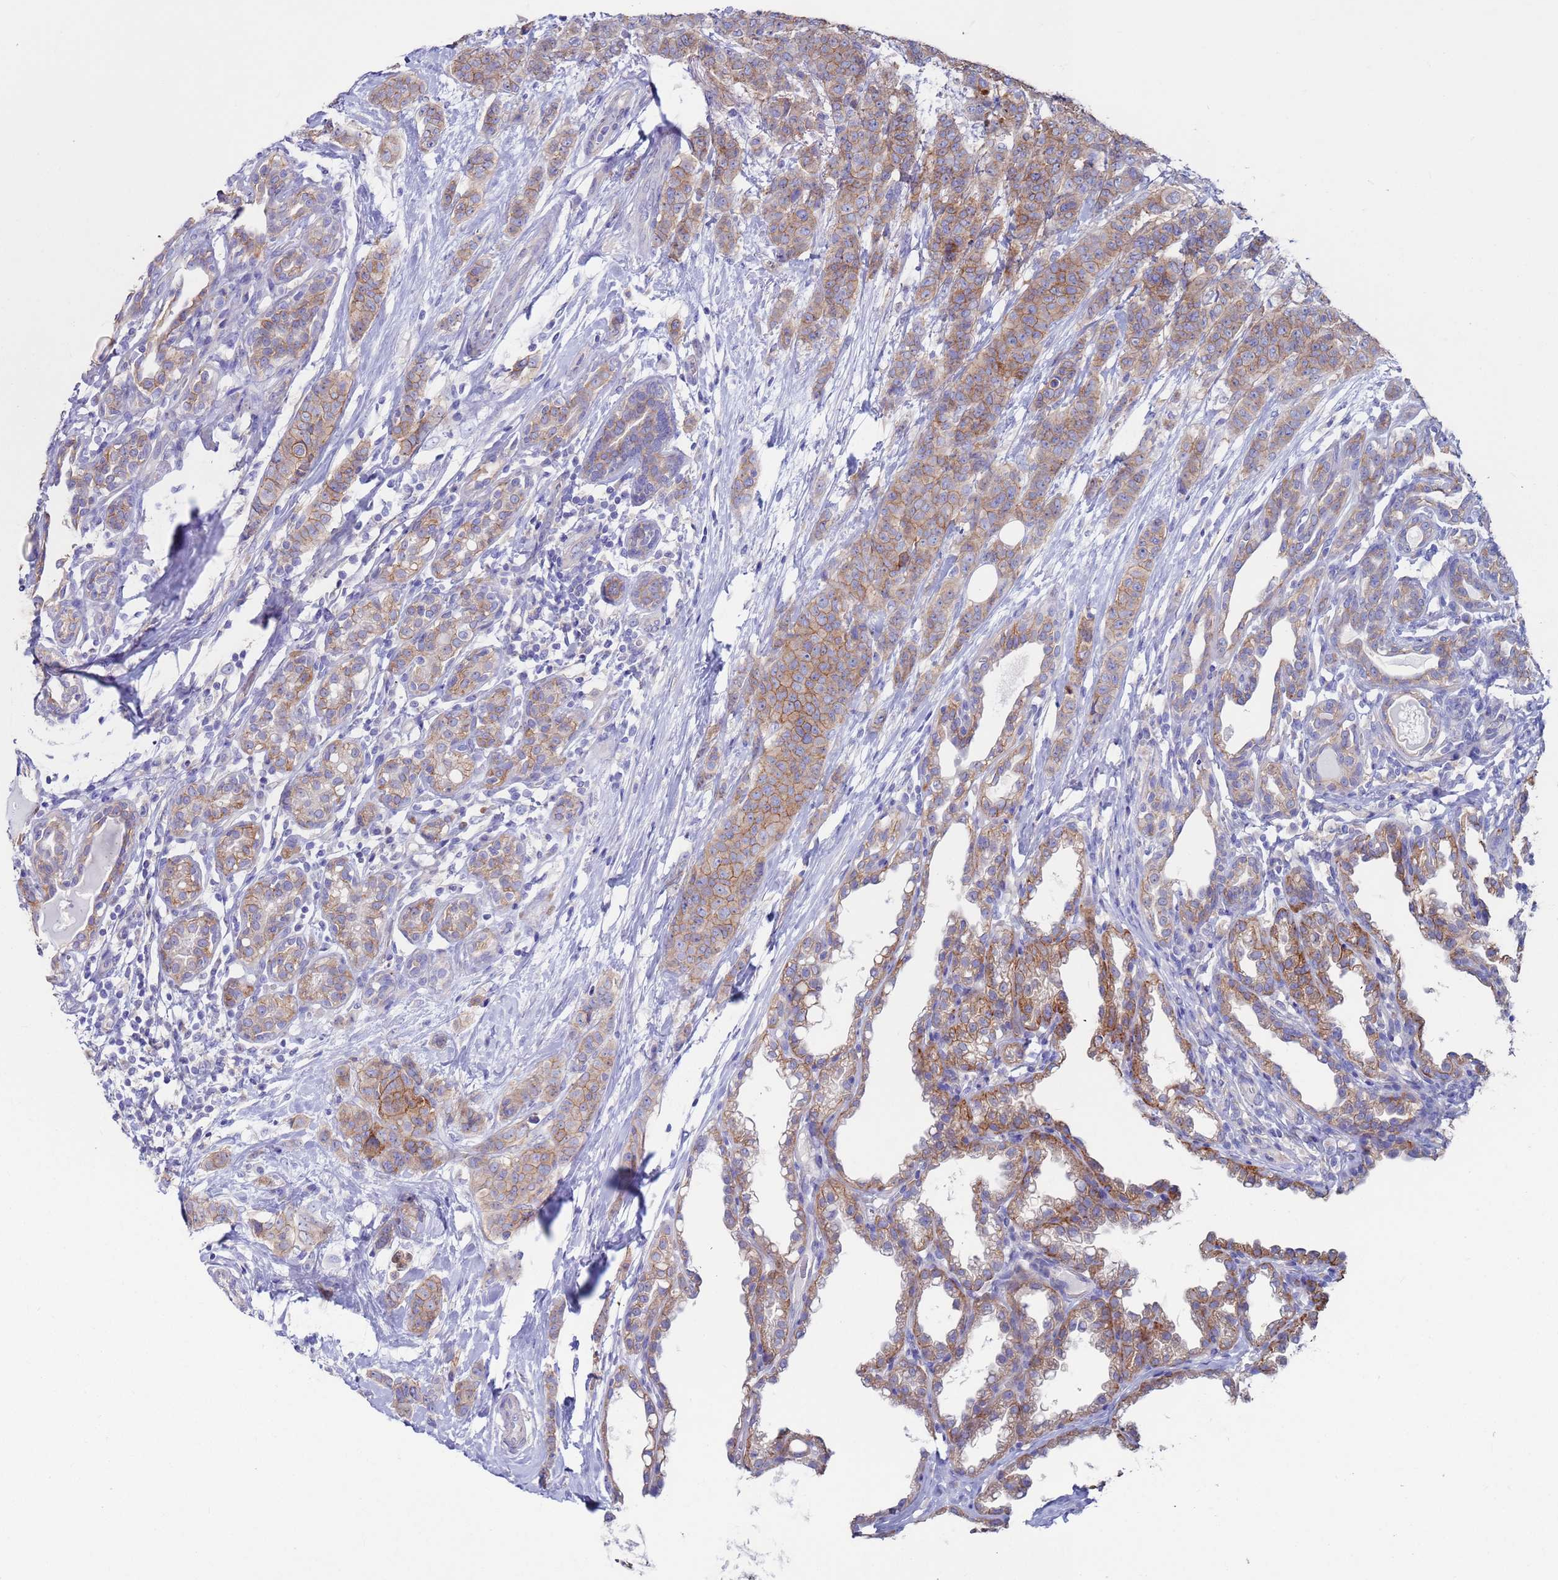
{"staining": {"intensity": "moderate", "quantity": ">75%", "location": "cytoplasmic/membranous"}, "tissue": "breast cancer", "cell_type": "Tumor cells", "image_type": "cancer", "snomed": [{"axis": "morphology", "description": "Duct carcinoma"}, {"axis": "topography", "description": "Breast"}], "caption": "A brown stain highlights moderate cytoplasmic/membranous positivity of a protein in invasive ductal carcinoma (breast) tumor cells.", "gene": "KRTCAP3", "patient": {"sex": "female", "age": 40}}